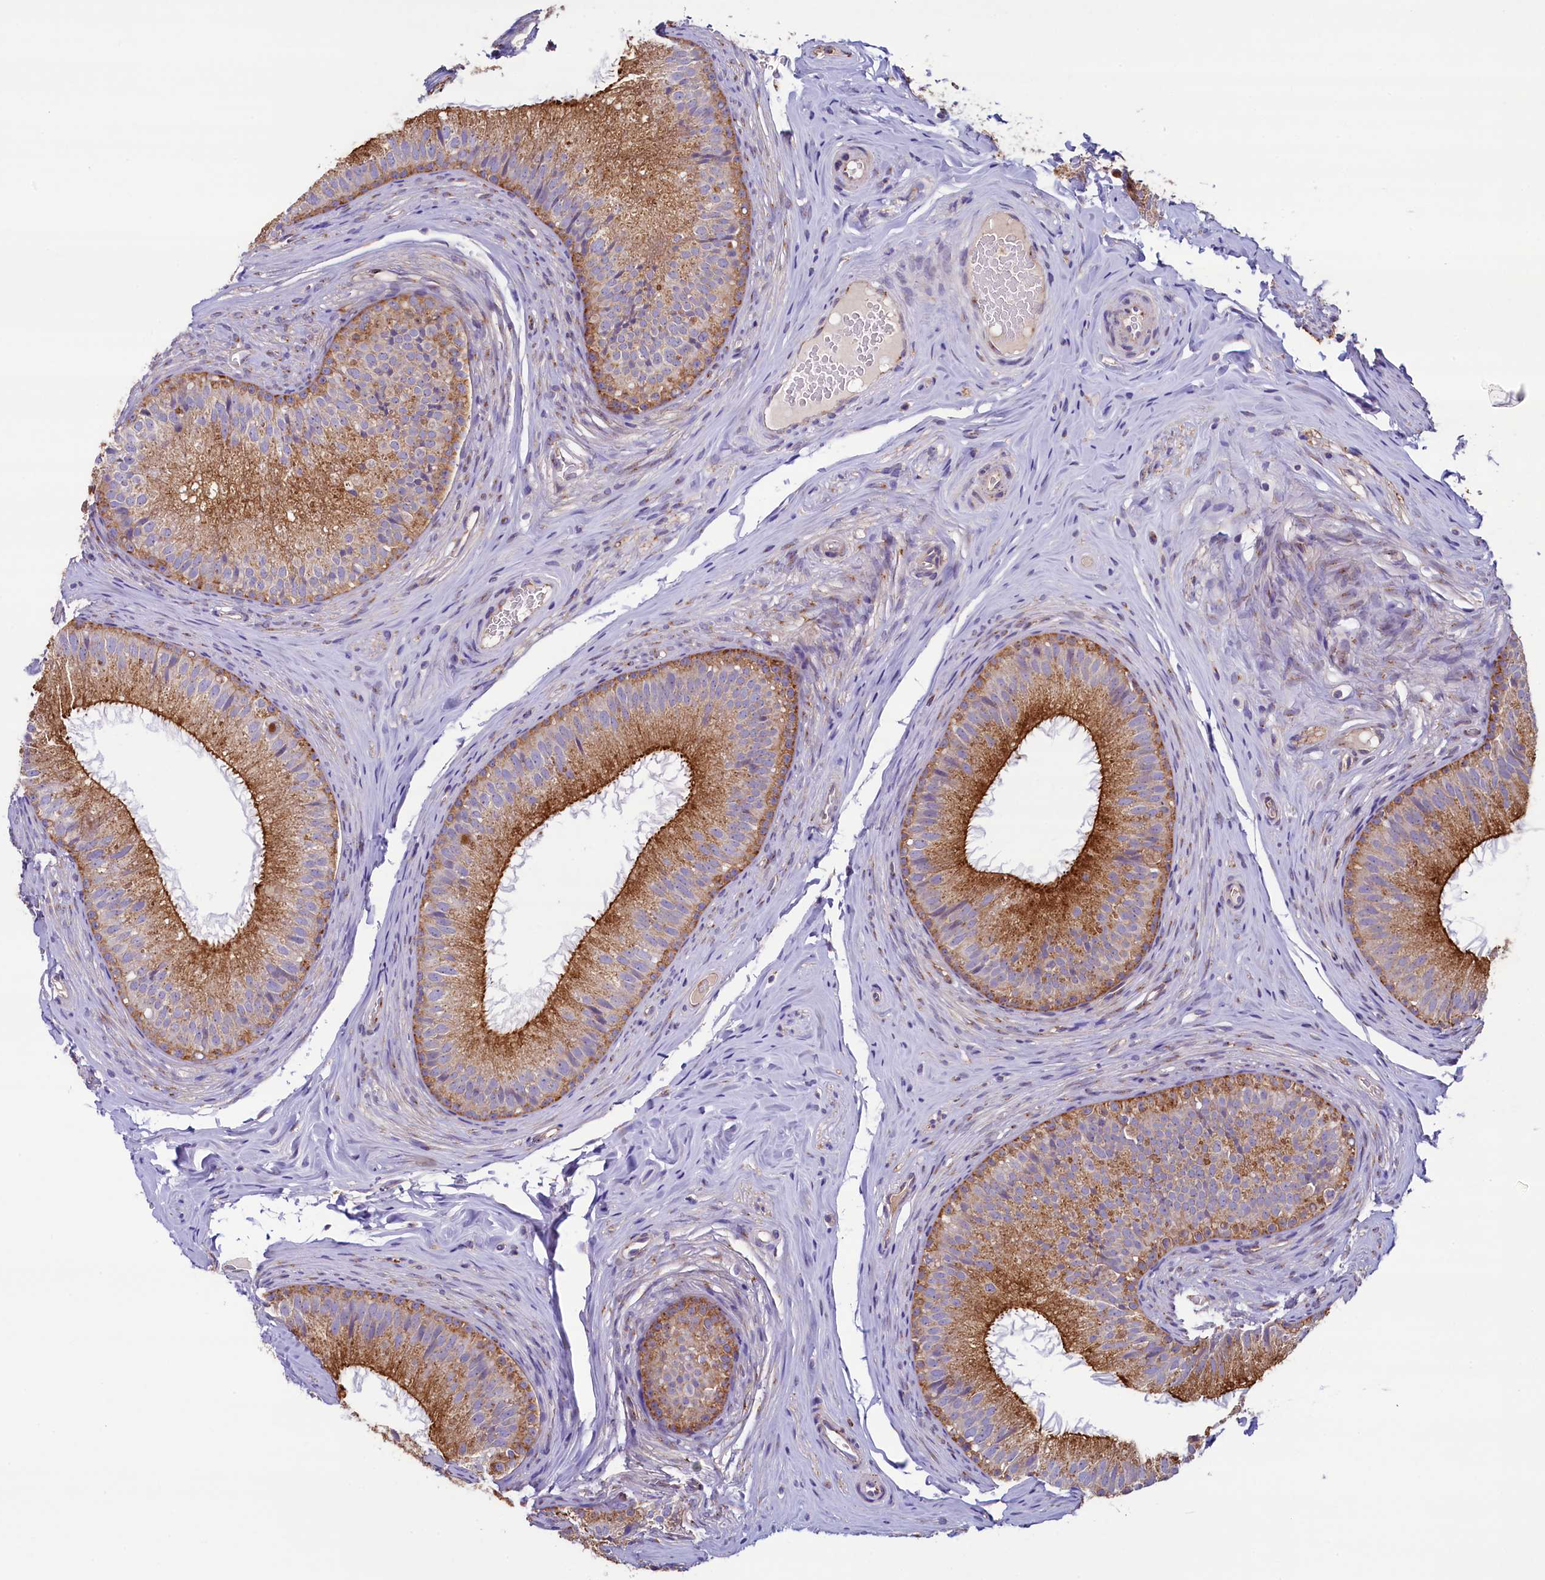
{"staining": {"intensity": "strong", "quantity": ">75%", "location": "cytoplasmic/membranous"}, "tissue": "epididymis", "cell_type": "Glandular cells", "image_type": "normal", "snomed": [{"axis": "morphology", "description": "Normal tissue, NOS"}, {"axis": "topography", "description": "Epididymis"}], "caption": "A high amount of strong cytoplasmic/membranous staining is present in about >75% of glandular cells in normal epididymis.", "gene": "GPR21", "patient": {"sex": "male", "age": 34}}